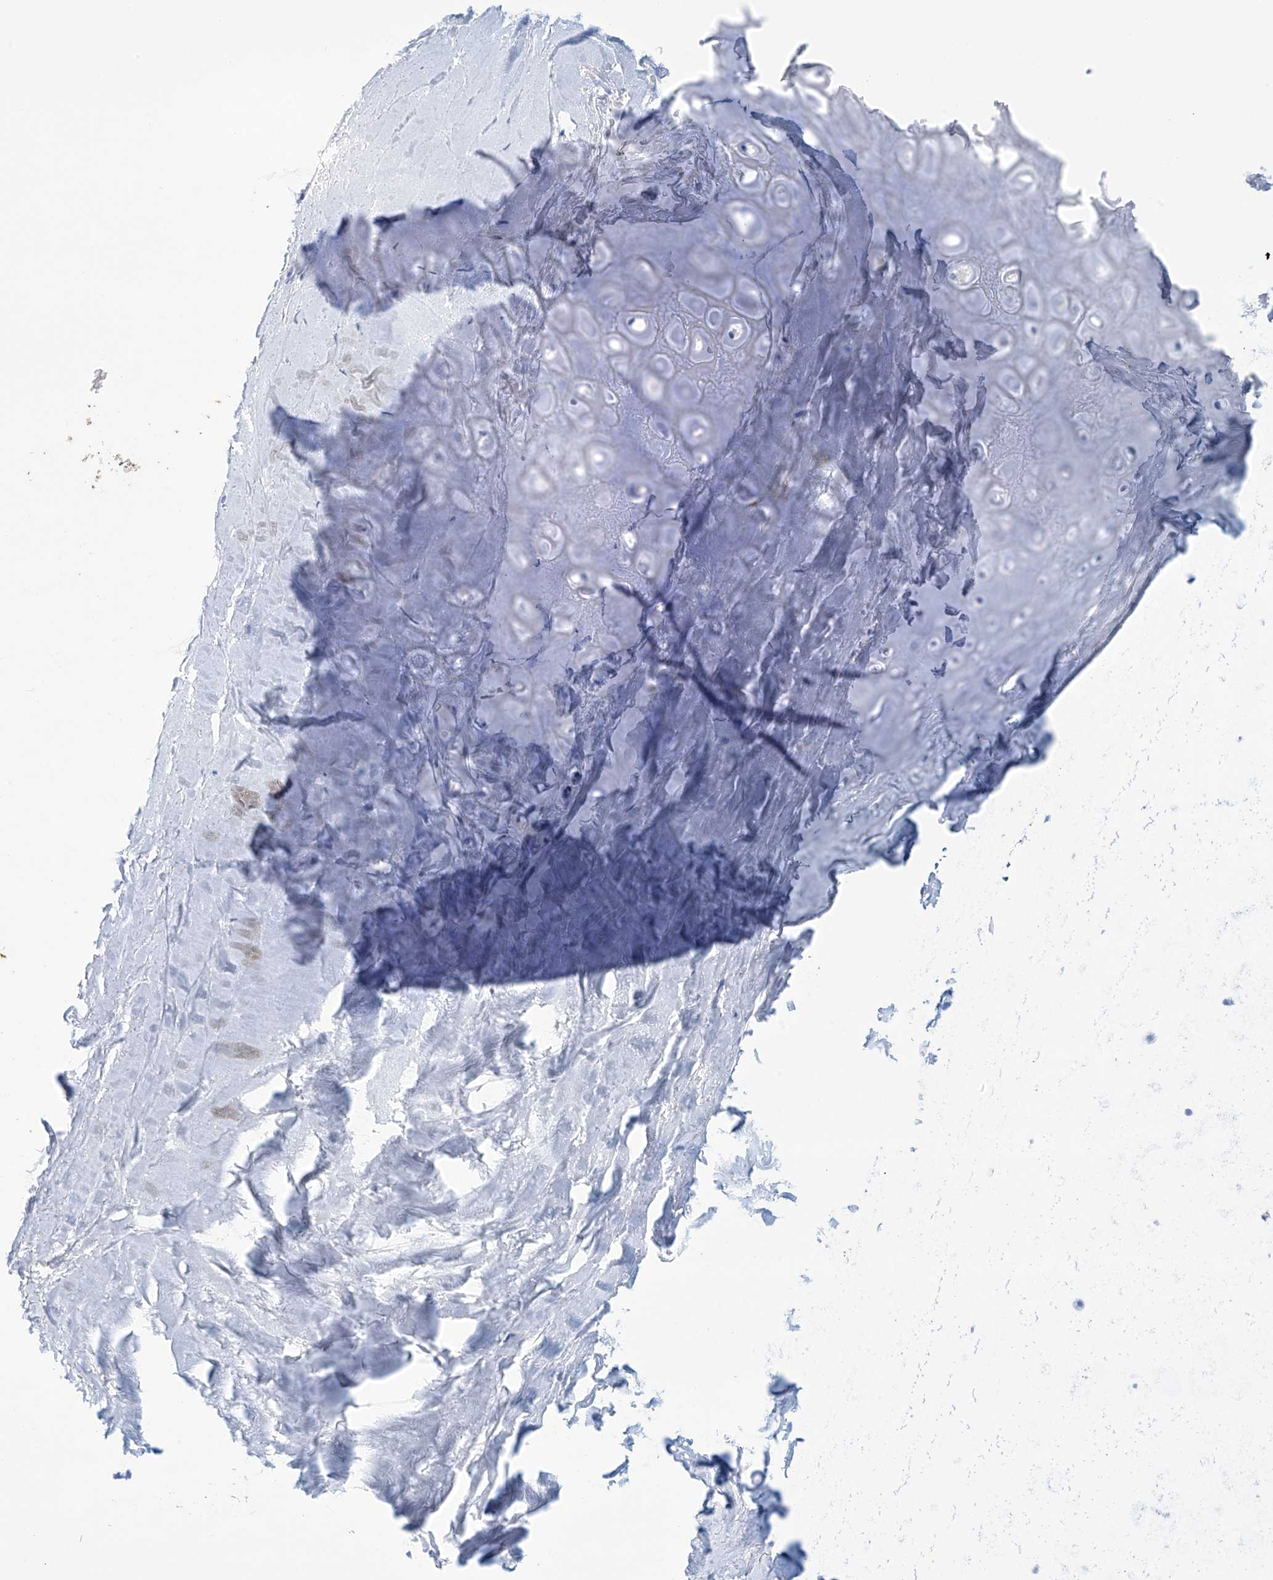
{"staining": {"intensity": "negative", "quantity": "none", "location": "none"}, "tissue": "adipose tissue", "cell_type": "Adipocytes", "image_type": "normal", "snomed": [{"axis": "morphology", "description": "Normal tissue, NOS"}, {"axis": "morphology", "description": "Basal cell carcinoma"}, {"axis": "topography", "description": "Skin"}], "caption": "Immunohistochemistry micrograph of normal adipose tissue: human adipose tissue stained with DAB (3,3'-diaminobenzidine) demonstrates no significant protein positivity in adipocytes.", "gene": "DSP", "patient": {"sex": "female", "age": 89}}